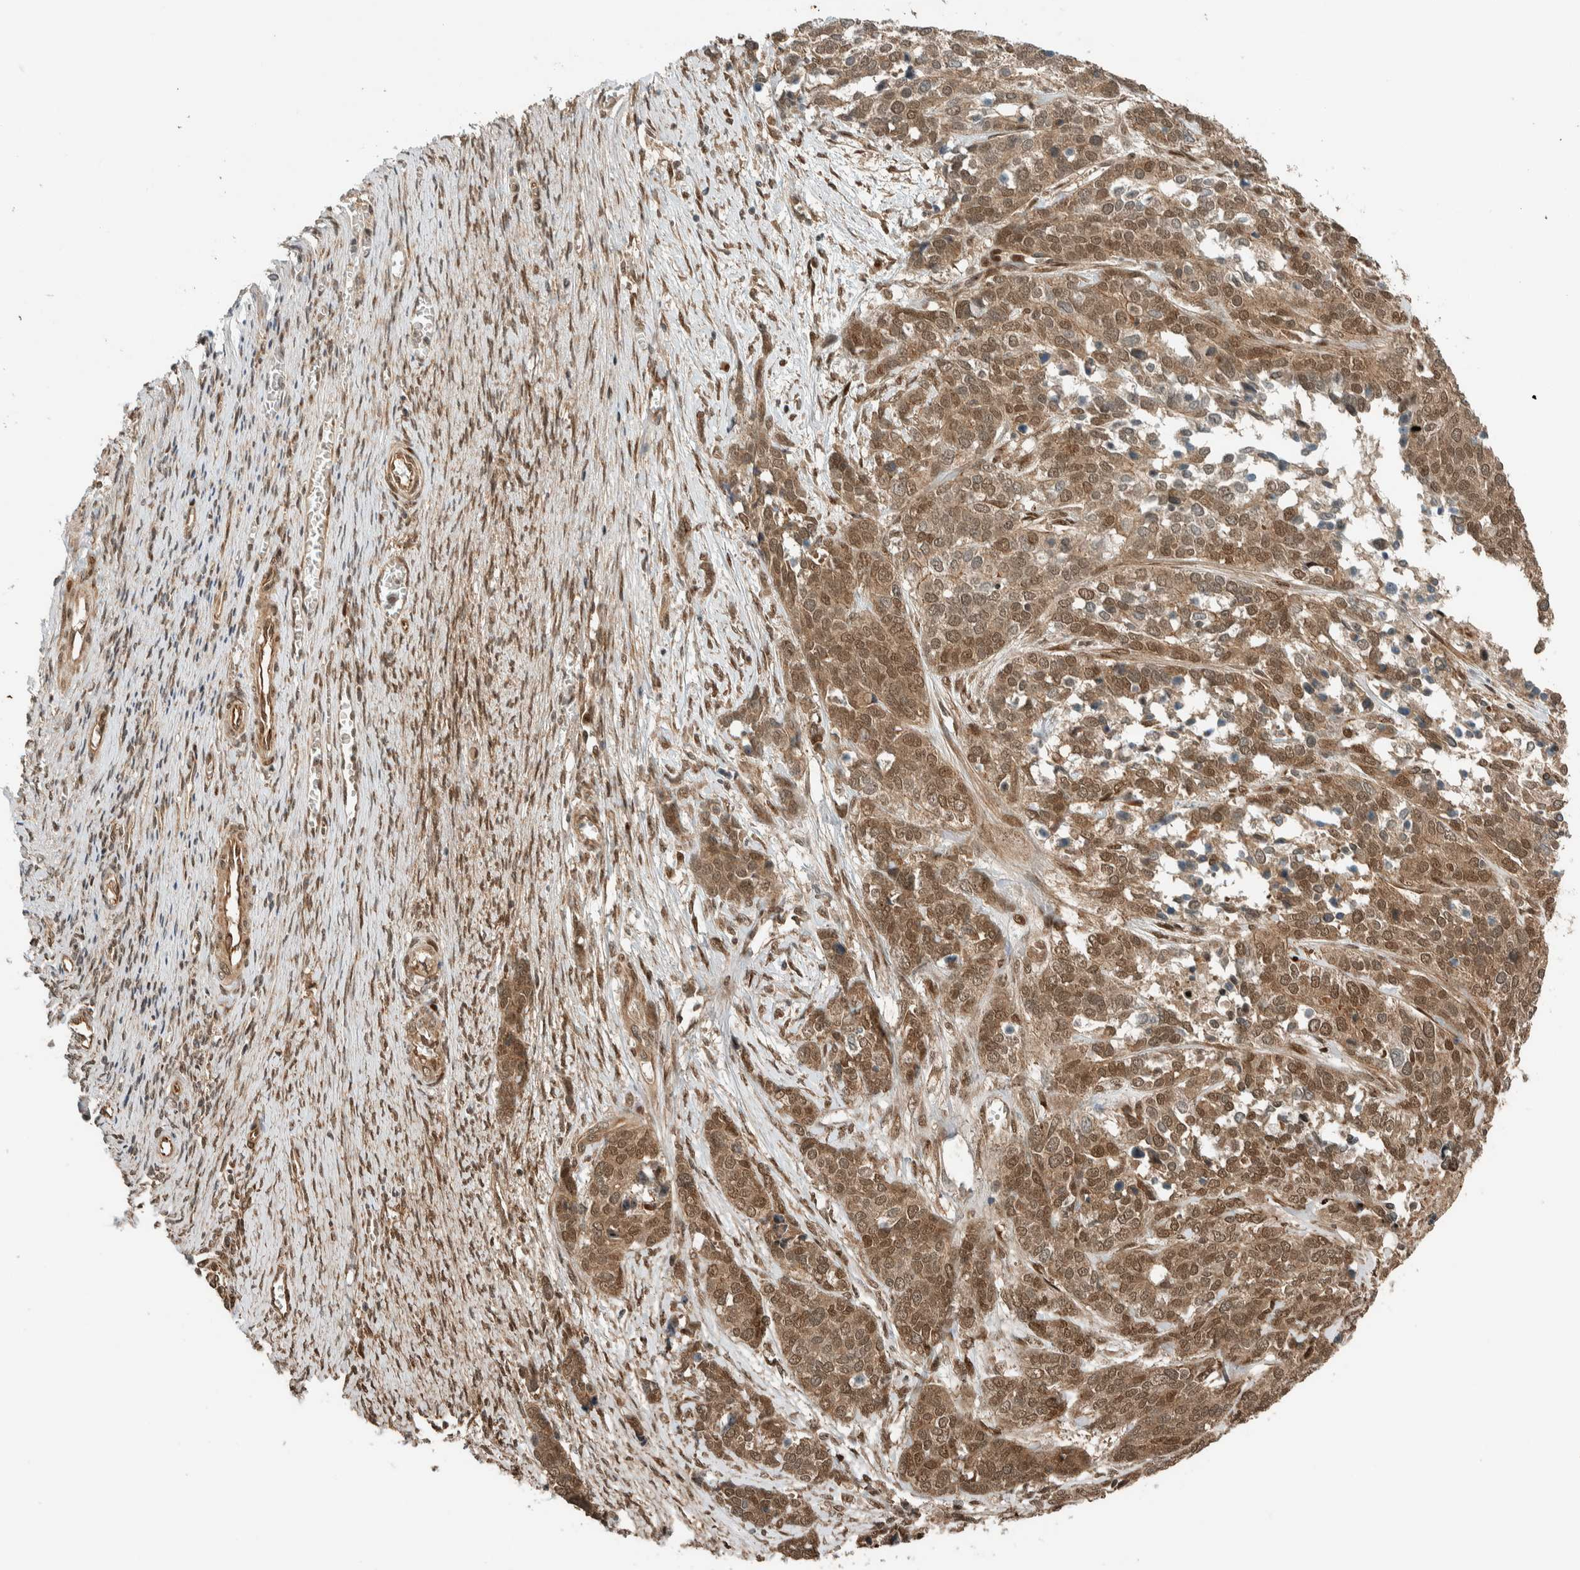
{"staining": {"intensity": "moderate", "quantity": ">75%", "location": "cytoplasmic/membranous,nuclear"}, "tissue": "ovarian cancer", "cell_type": "Tumor cells", "image_type": "cancer", "snomed": [{"axis": "morphology", "description": "Cystadenocarcinoma, serous, NOS"}, {"axis": "topography", "description": "Ovary"}], "caption": "Protein staining of serous cystadenocarcinoma (ovarian) tissue reveals moderate cytoplasmic/membranous and nuclear staining in about >75% of tumor cells.", "gene": "STXBP4", "patient": {"sex": "female", "age": 44}}